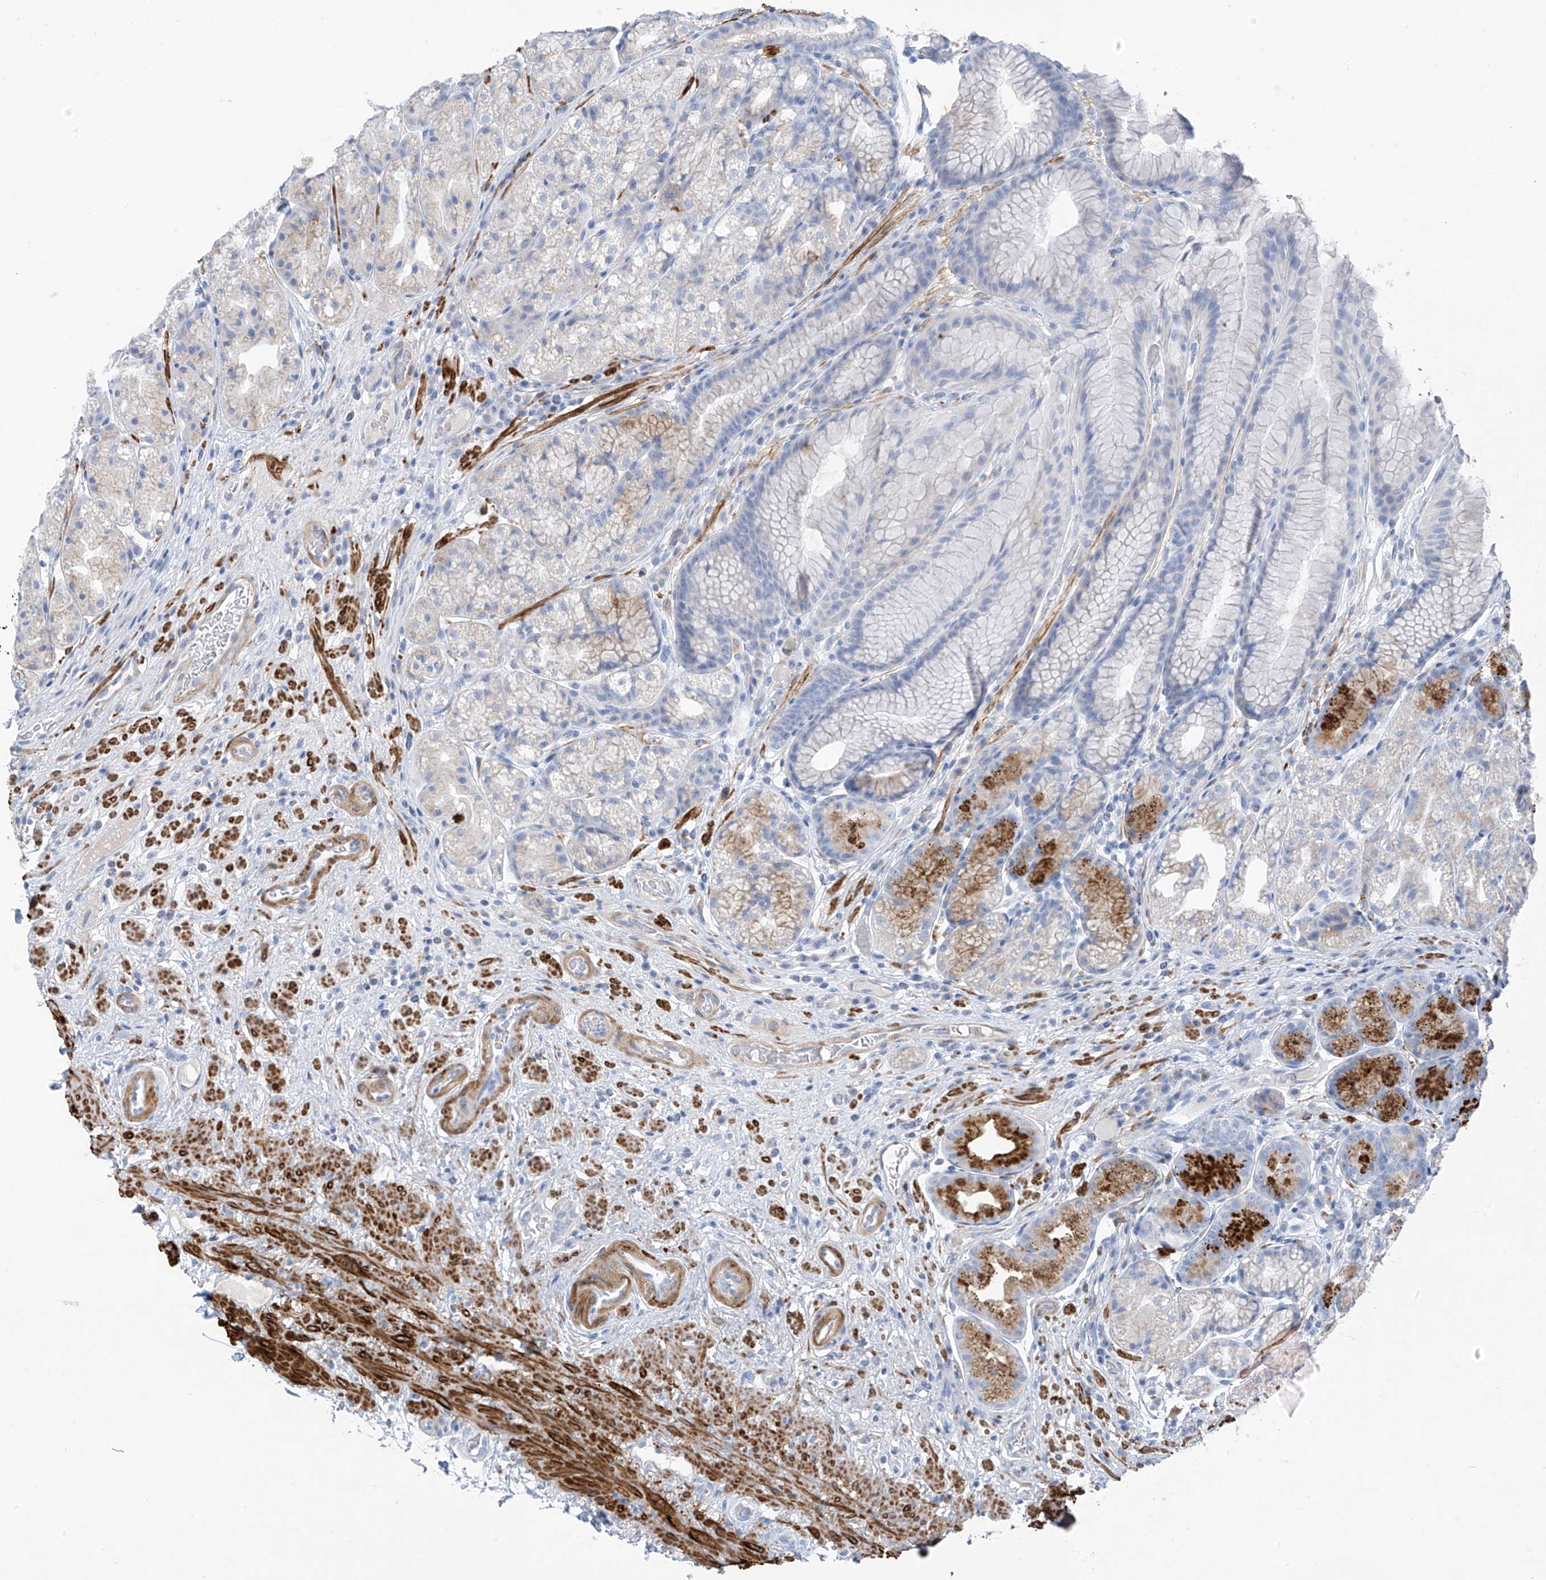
{"staining": {"intensity": "moderate", "quantity": "<25%", "location": "cytoplasmic/membranous"}, "tissue": "stomach", "cell_type": "Glandular cells", "image_type": "normal", "snomed": [{"axis": "morphology", "description": "Normal tissue, NOS"}, {"axis": "topography", "description": "Stomach"}], "caption": "Normal stomach was stained to show a protein in brown. There is low levels of moderate cytoplasmic/membranous positivity in about <25% of glandular cells. (IHC, brightfield microscopy, high magnification).", "gene": "GLMP", "patient": {"sex": "male", "age": 57}}